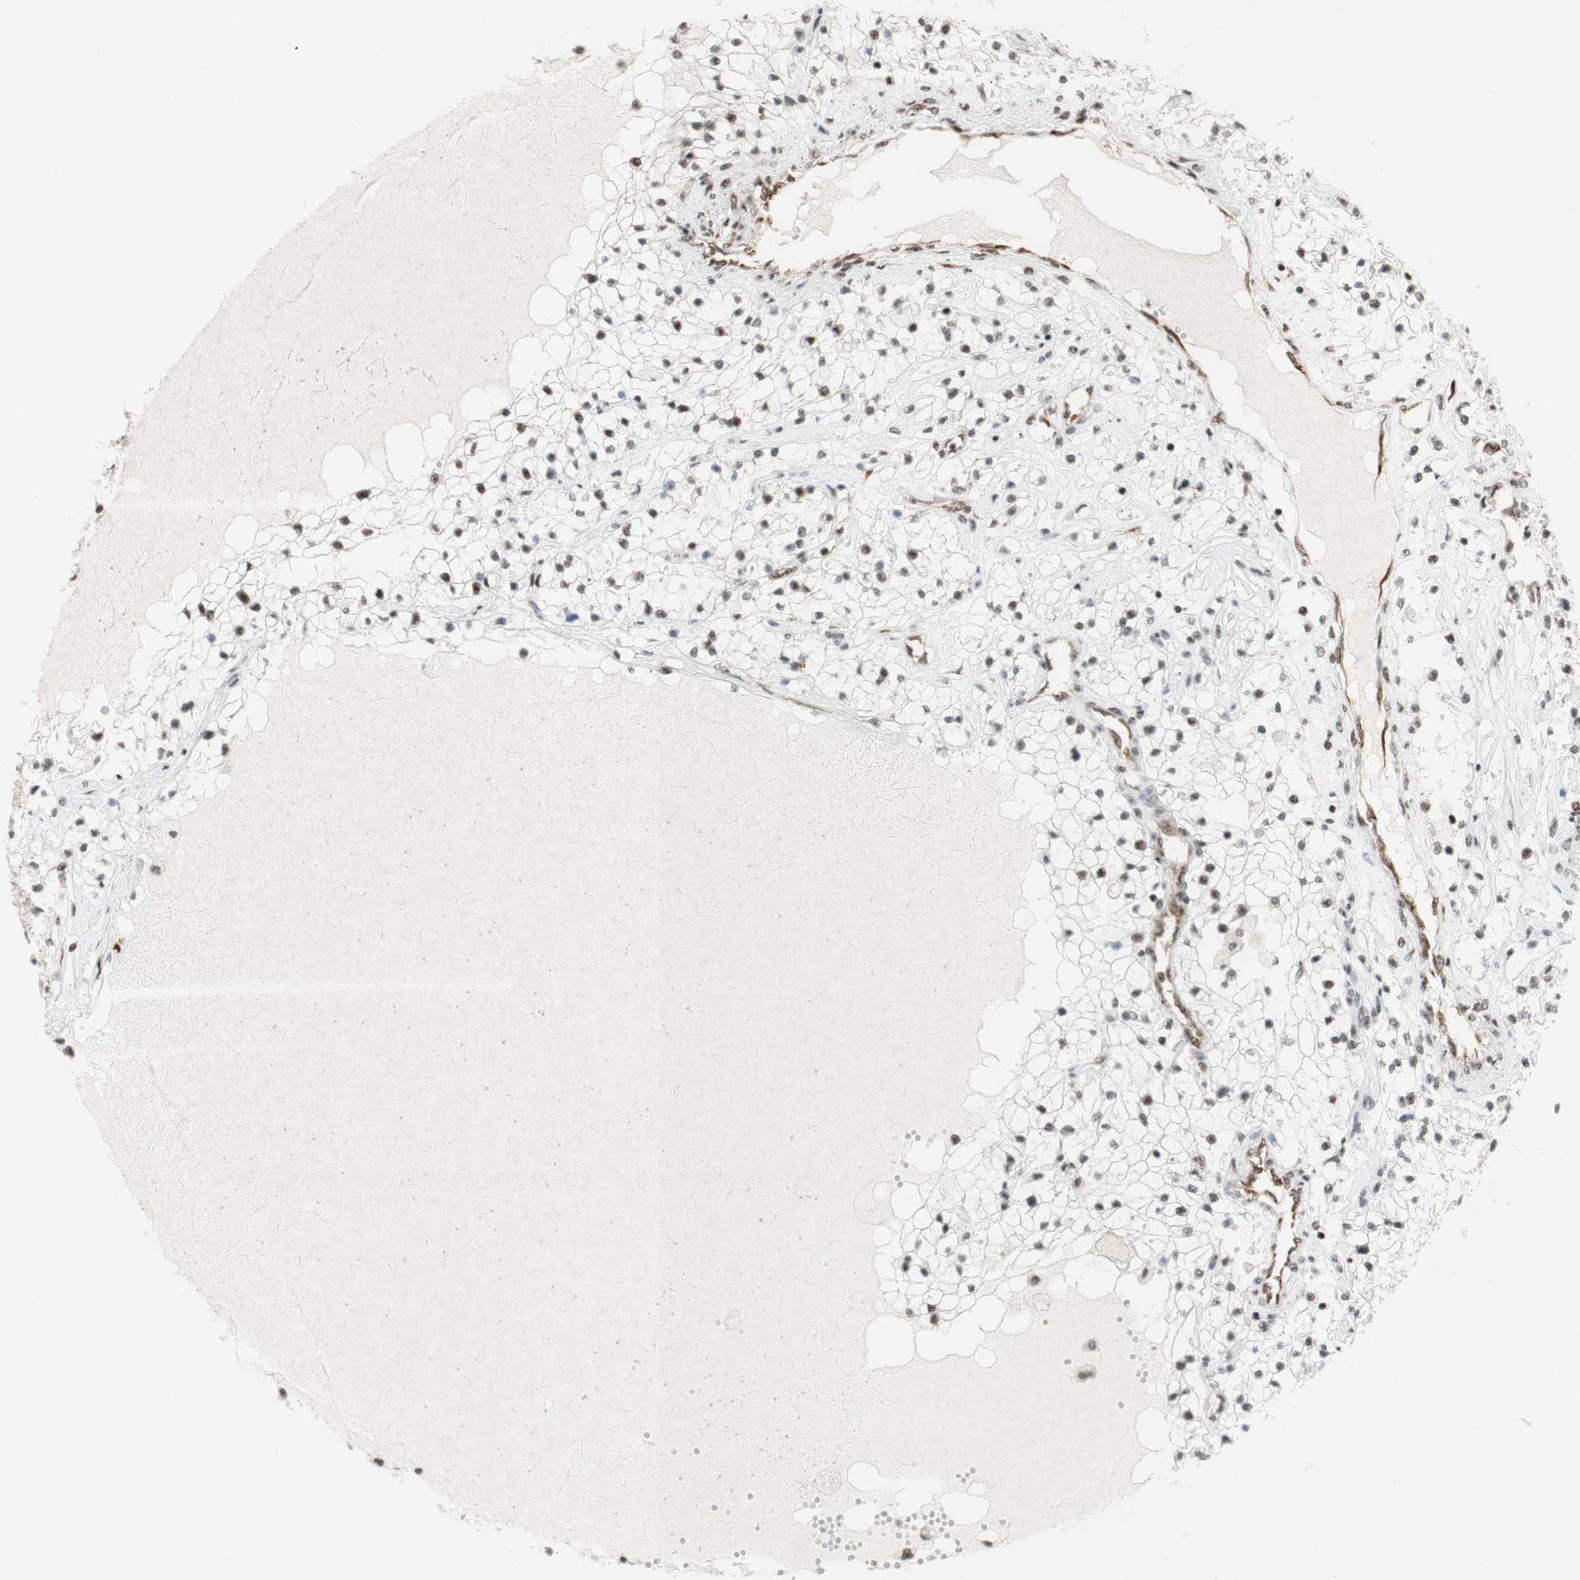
{"staining": {"intensity": "weak", "quantity": "25%-75%", "location": "nuclear"}, "tissue": "renal cancer", "cell_type": "Tumor cells", "image_type": "cancer", "snomed": [{"axis": "morphology", "description": "Adenocarcinoma, NOS"}, {"axis": "topography", "description": "Kidney"}], "caption": "Renal adenocarcinoma stained with immunohistochemistry (IHC) shows weak nuclear positivity in approximately 25%-75% of tumor cells. (Stains: DAB (3,3'-diaminobenzidine) in brown, nuclei in blue, Microscopy: brightfield microscopy at high magnification).", "gene": "SAP18", "patient": {"sex": "male", "age": 68}}